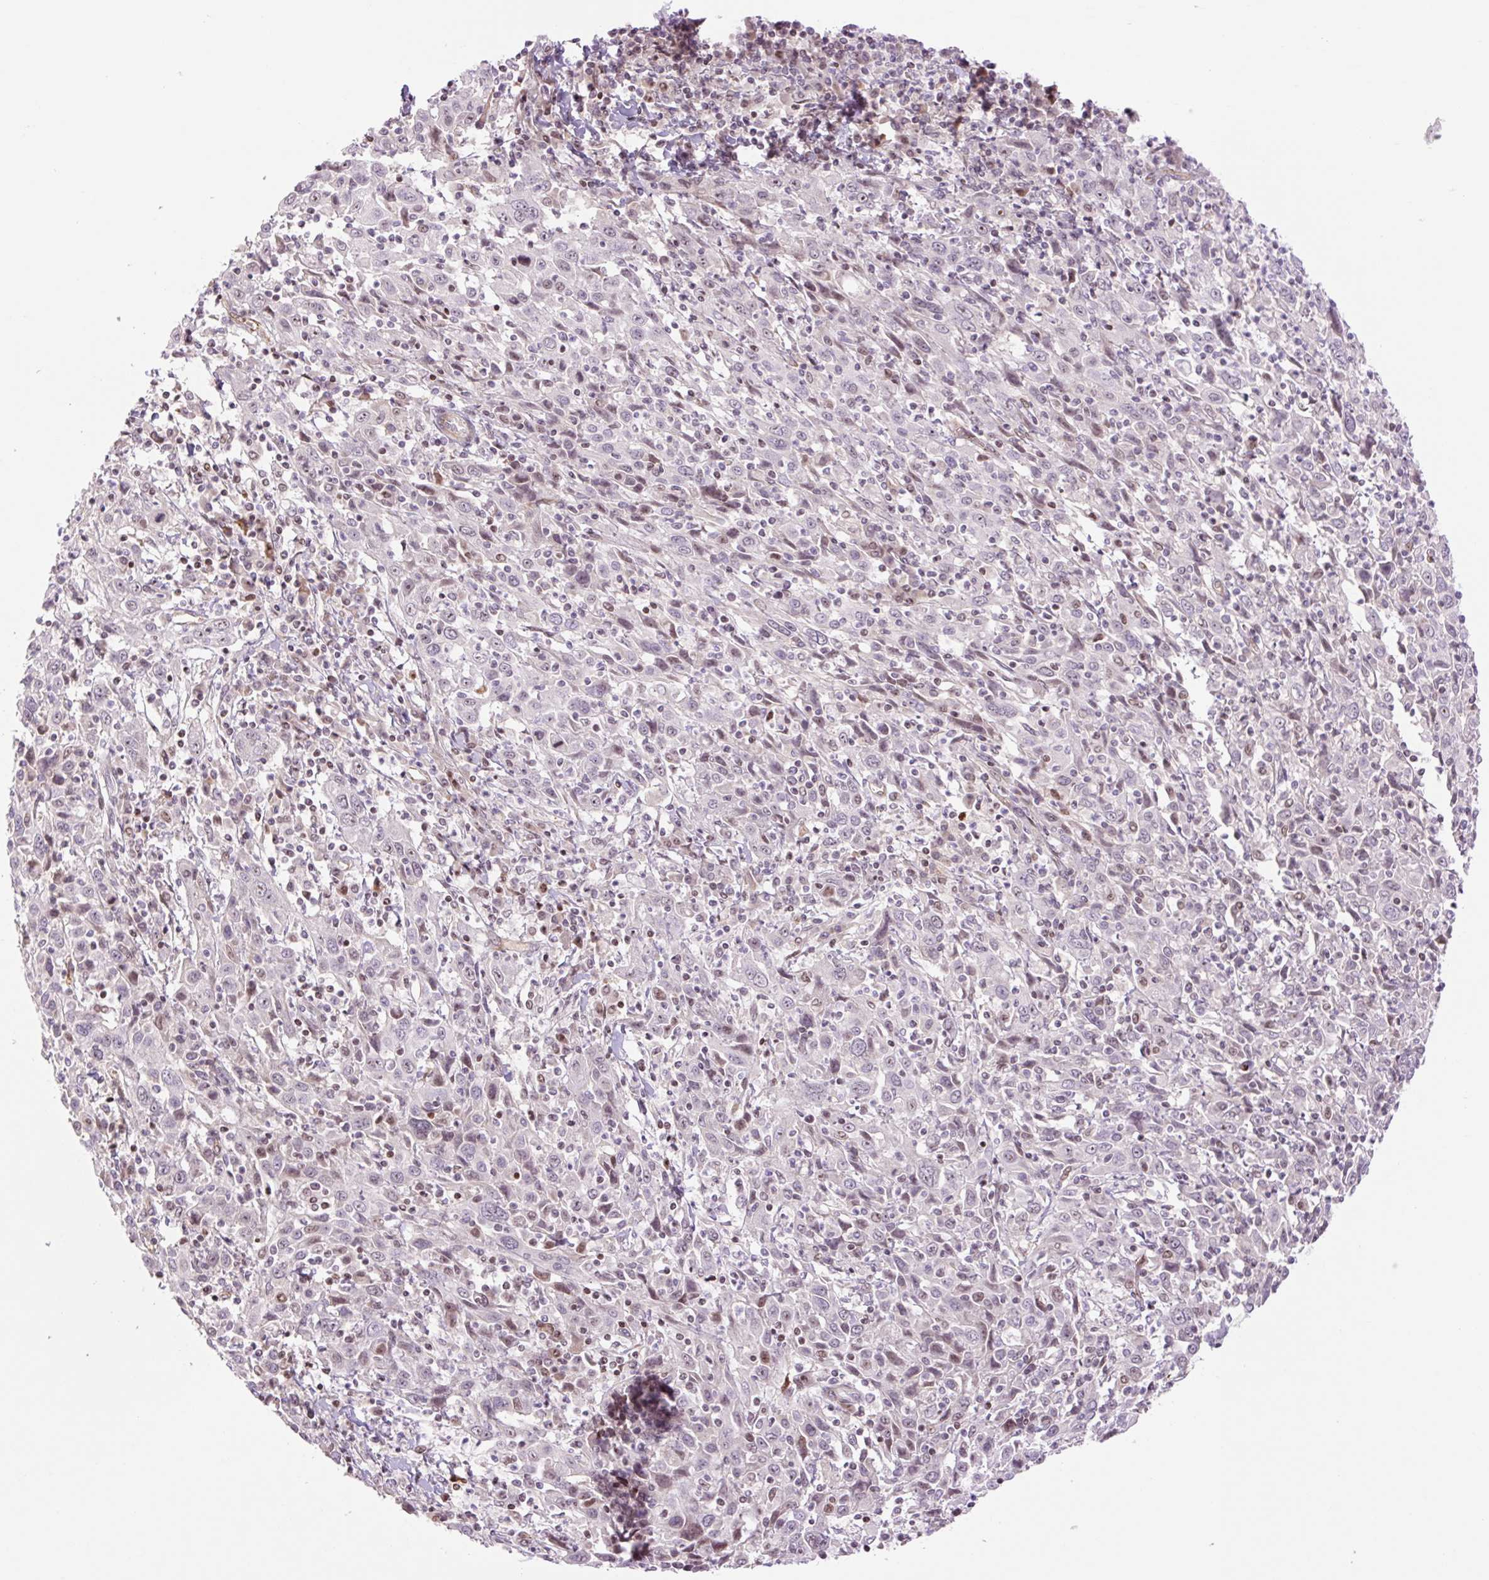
{"staining": {"intensity": "negative", "quantity": "none", "location": "none"}, "tissue": "cervical cancer", "cell_type": "Tumor cells", "image_type": "cancer", "snomed": [{"axis": "morphology", "description": "Squamous cell carcinoma, NOS"}, {"axis": "topography", "description": "Cervix"}], "caption": "This is an IHC image of human cervical squamous cell carcinoma. There is no expression in tumor cells.", "gene": "ZNF417", "patient": {"sex": "female", "age": 46}}